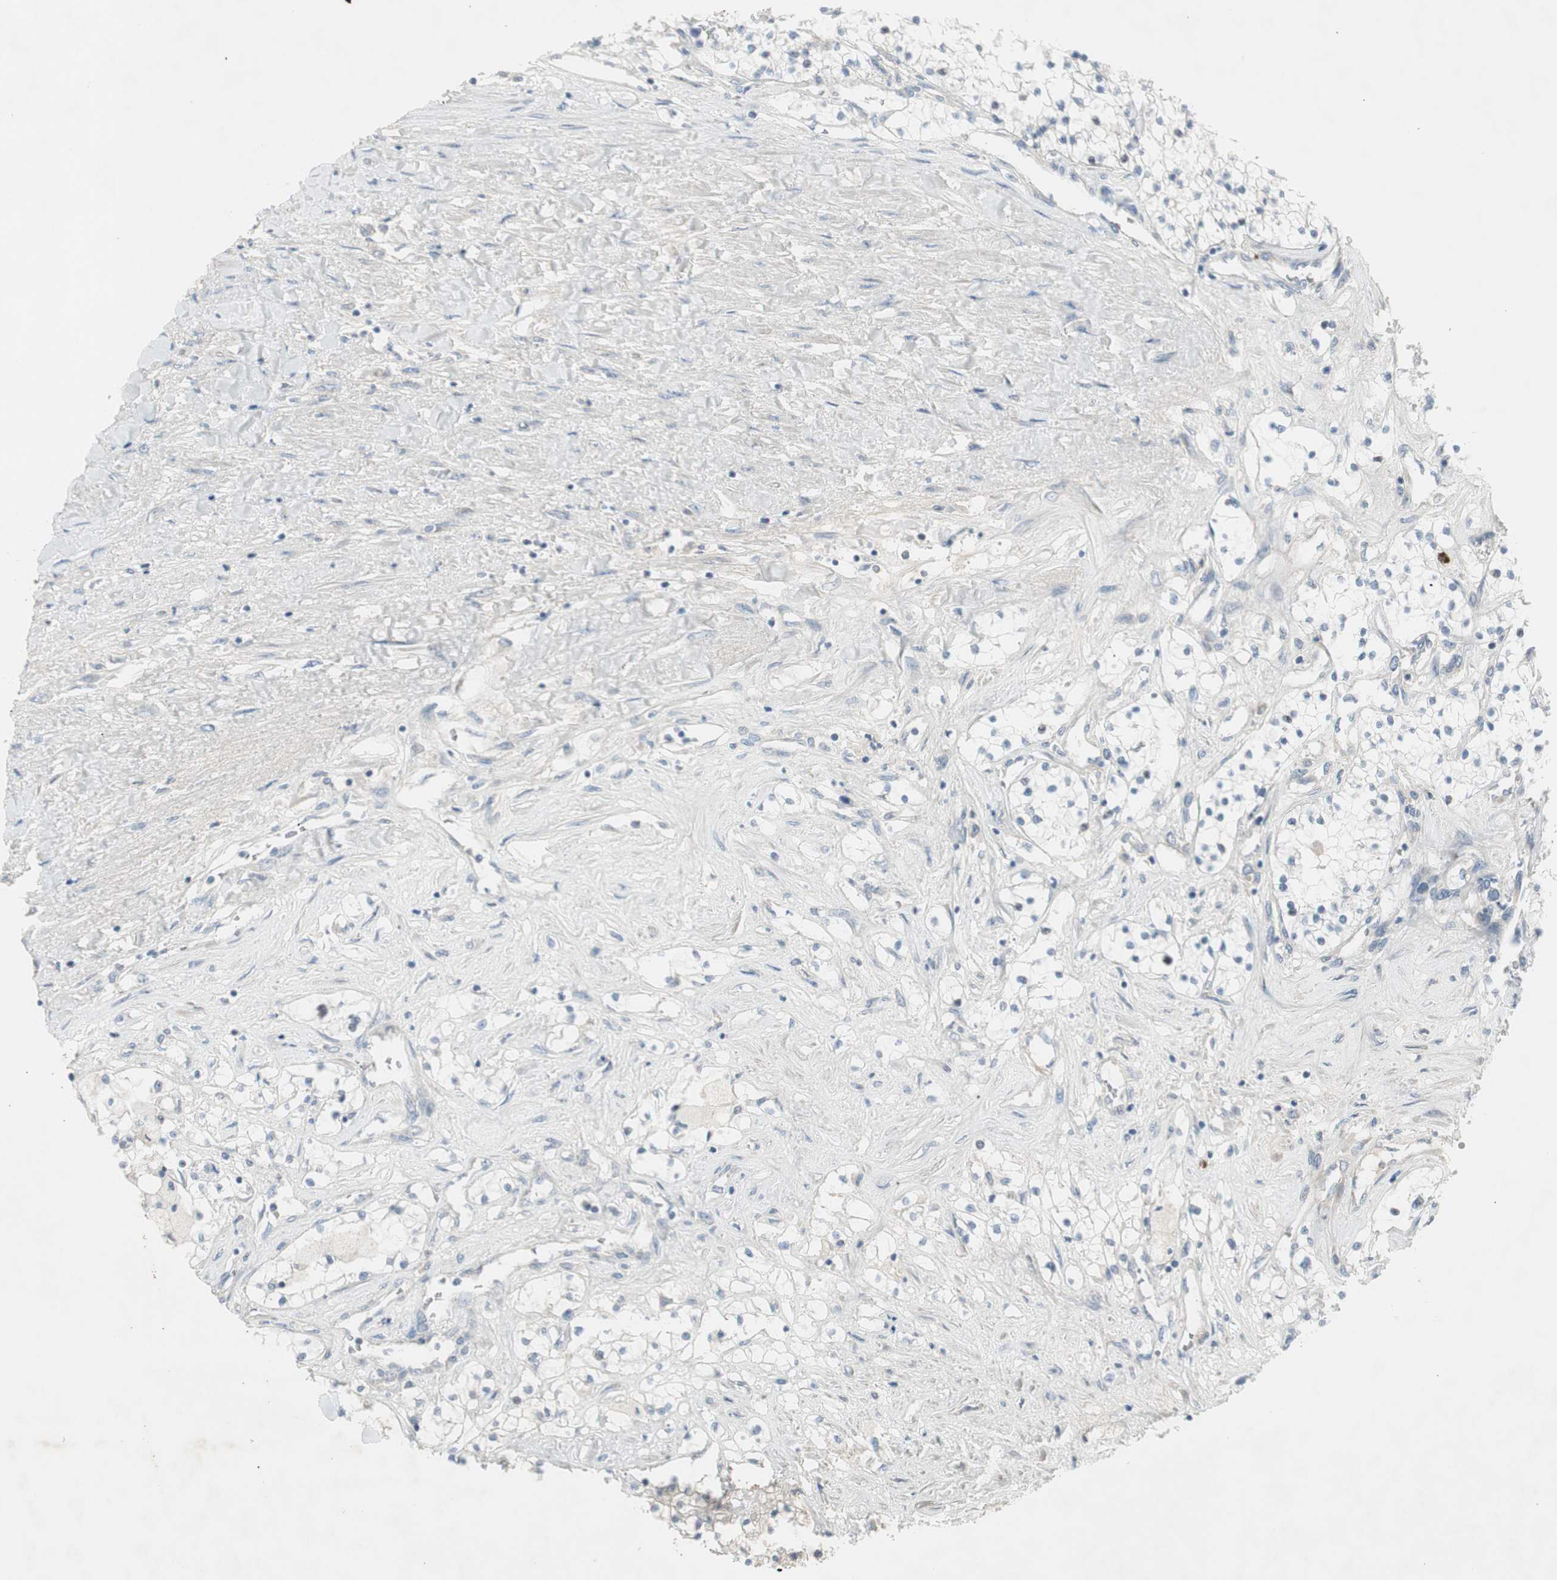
{"staining": {"intensity": "negative", "quantity": "none", "location": "none"}, "tissue": "renal cancer", "cell_type": "Tumor cells", "image_type": "cancer", "snomed": [{"axis": "morphology", "description": "Adenocarcinoma, NOS"}, {"axis": "topography", "description": "Kidney"}], "caption": "IHC micrograph of neoplastic tissue: human renal cancer stained with DAB (3,3'-diaminobenzidine) shows no significant protein positivity in tumor cells. (DAB (3,3'-diaminobenzidine) immunohistochemistry (IHC) with hematoxylin counter stain).", "gene": "MAPRE3", "patient": {"sex": "male", "age": 68}}